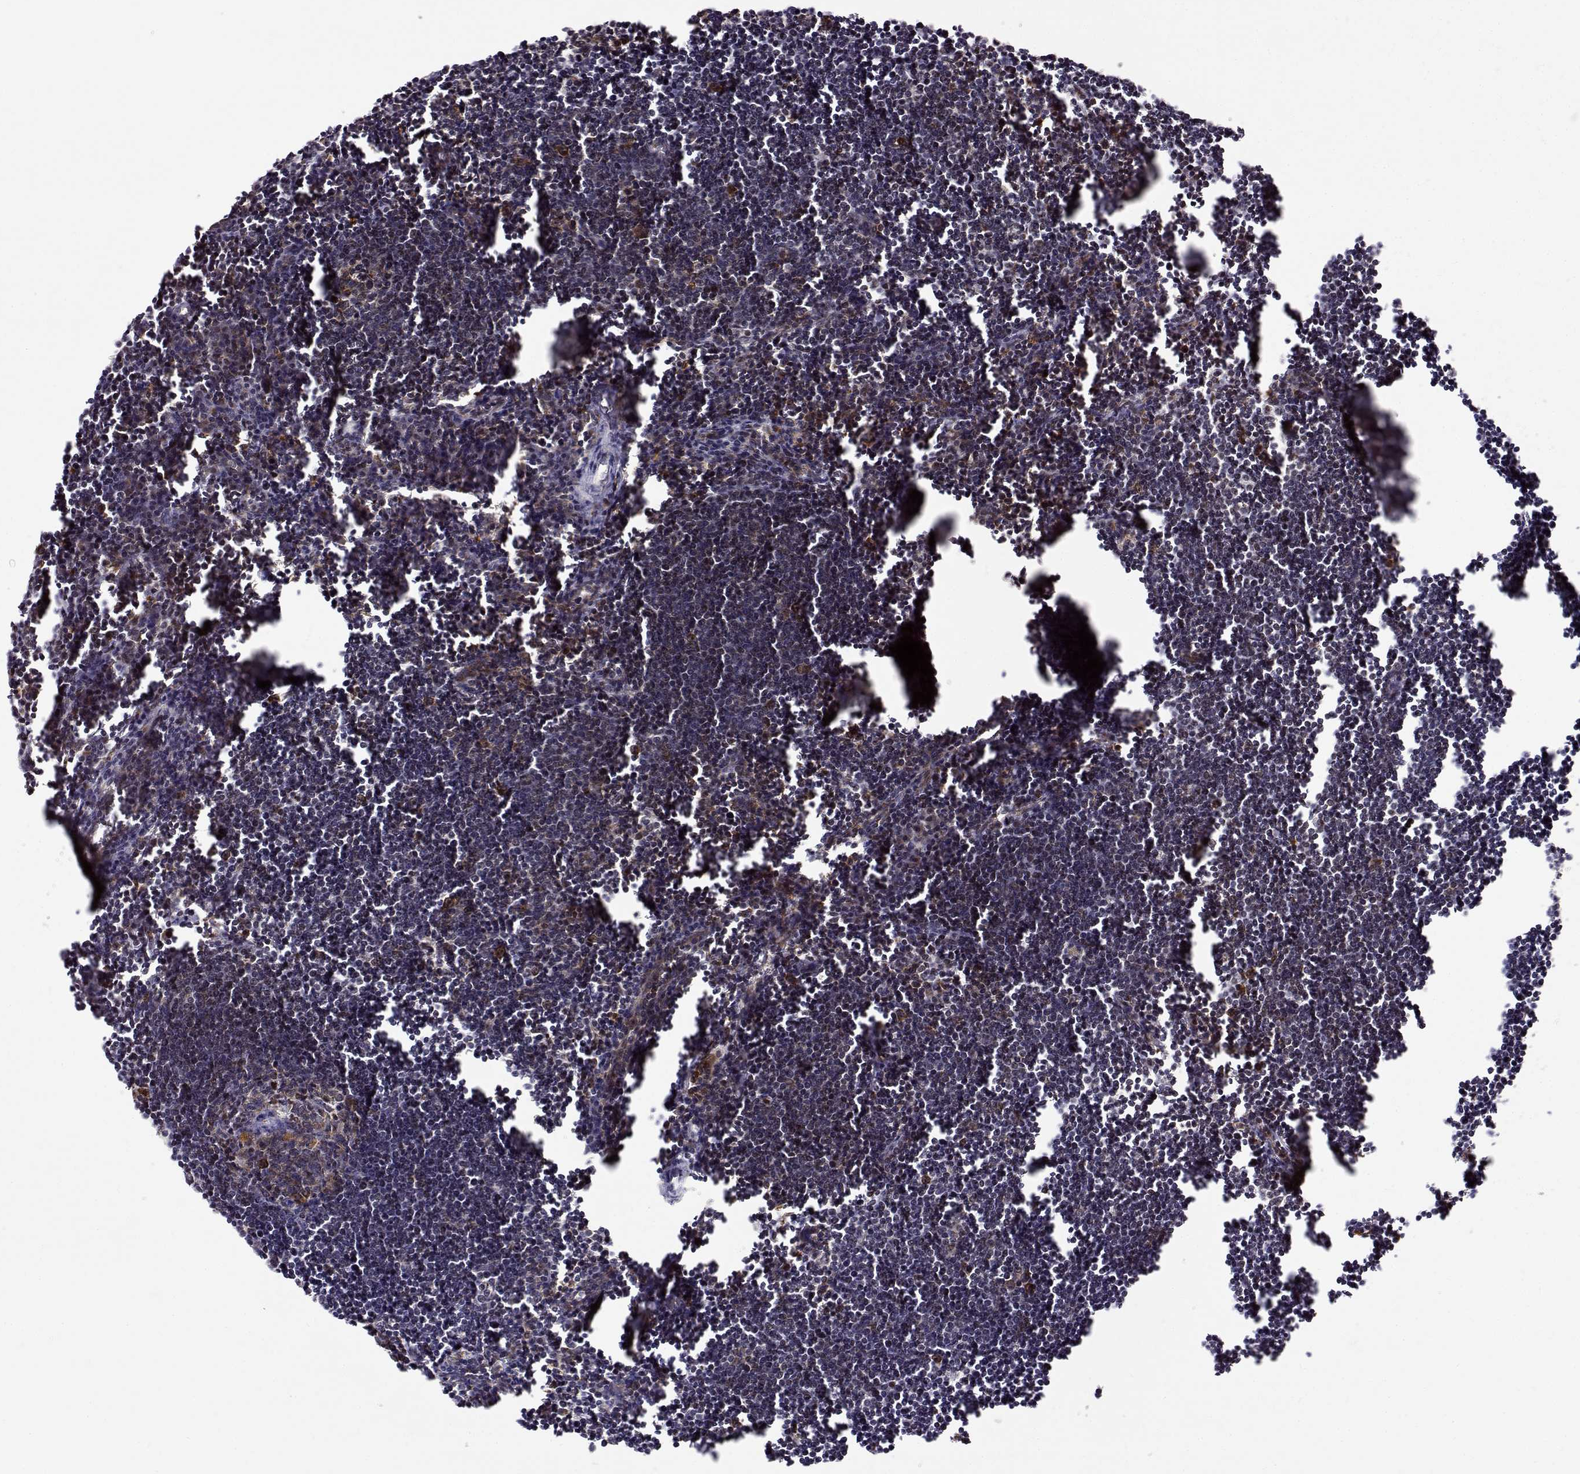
{"staining": {"intensity": "weak", "quantity": "<25%", "location": "cytoplasmic/membranous"}, "tissue": "lymph node", "cell_type": "Germinal center cells", "image_type": "normal", "snomed": [{"axis": "morphology", "description": "Normal tissue, NOS"}, {"axis": "topography", "description": "Lymph node"}], "caption": "The histopathology image shows no significant staining in germinal center cells of lymph node. (DAB immunohistochemistry with hematoxylin counter stain).", "gene": "RNF13", "patient": {"sex": "male", "age": 55}}